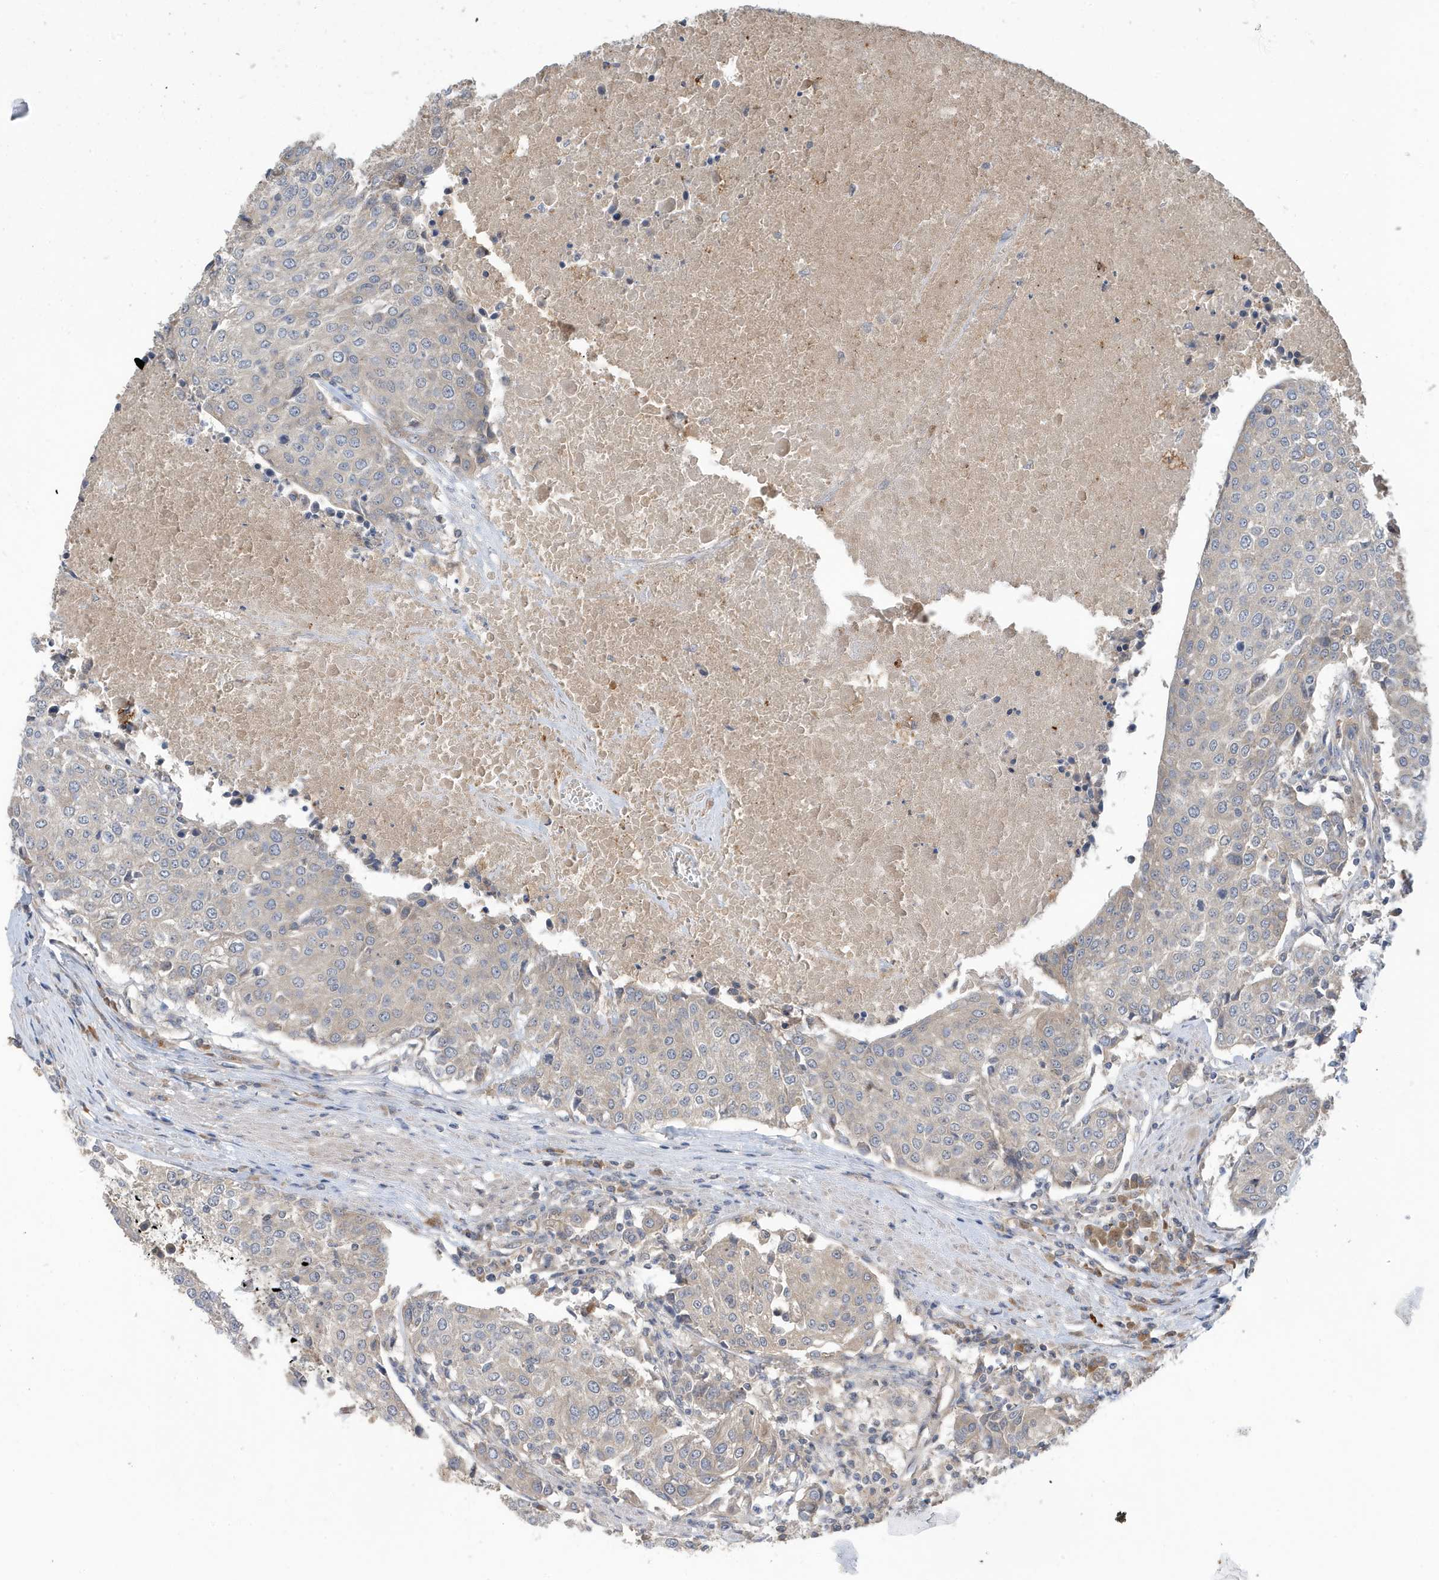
{"staining": {"intensity": "negative", "quantity": "none", "location": "none"}, "tissue": "urothelial cancer", "cell_type": "Tumor cells", "image_type": "cancer", "snomed": [{"axis": "morphology", "description": "Urothelial carcinoma, High grade"}, {"axis": "topography", "description": "Urinary bladder"}], "caption": "The image reveals no significant expression in tumor cells of urothelial carcinoma (high-grade).", "gene": "LAPTM4A", "patient": {"sex": "female", "age": 85}}